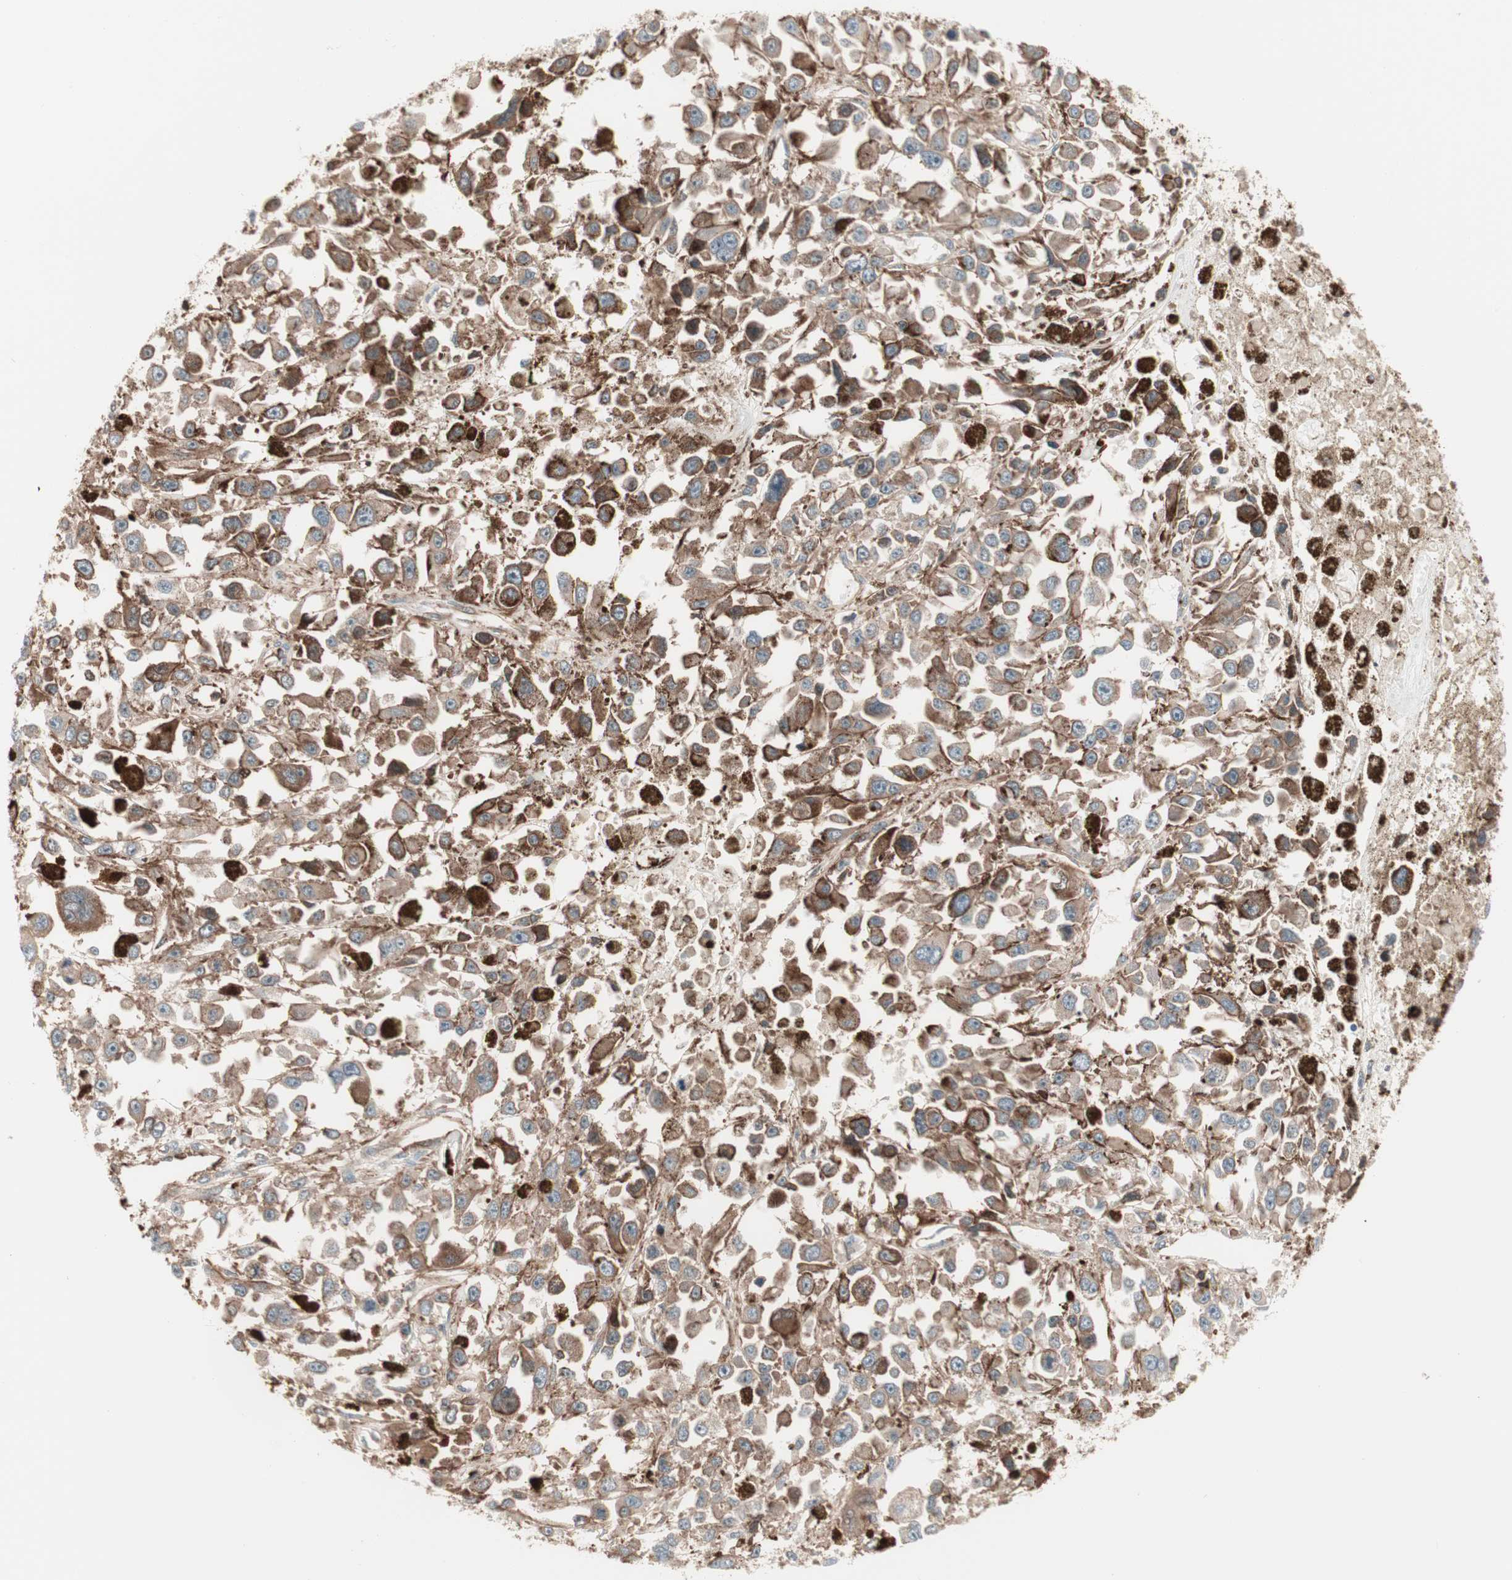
{"staining": {"intensity": "strong", "quantity": ">75%", "location": "cytoplasmic/membranous"}, "tissue": "melanoma", "cell_type": "Tumor cells", "image_type": "cancer", "snomed": [{"axis": "morphology", "description": "Malignant melanoma, Metastatic site"}, {"axis": "topography", "description": "Lymph node"}], "caption": "Immunohistochemical staining of human malignant melanoma (metastatic site) demonstrates high levels of strong cytoplasmic/membranous staining in about >75% of tumor cells. The staining was performed using DAB, with brown indicating positive protein expression. Nuclei are stained blue with hematoxylin.", "gene": "TCP11L1", "patient": {"sex": "male", "age": 59}}